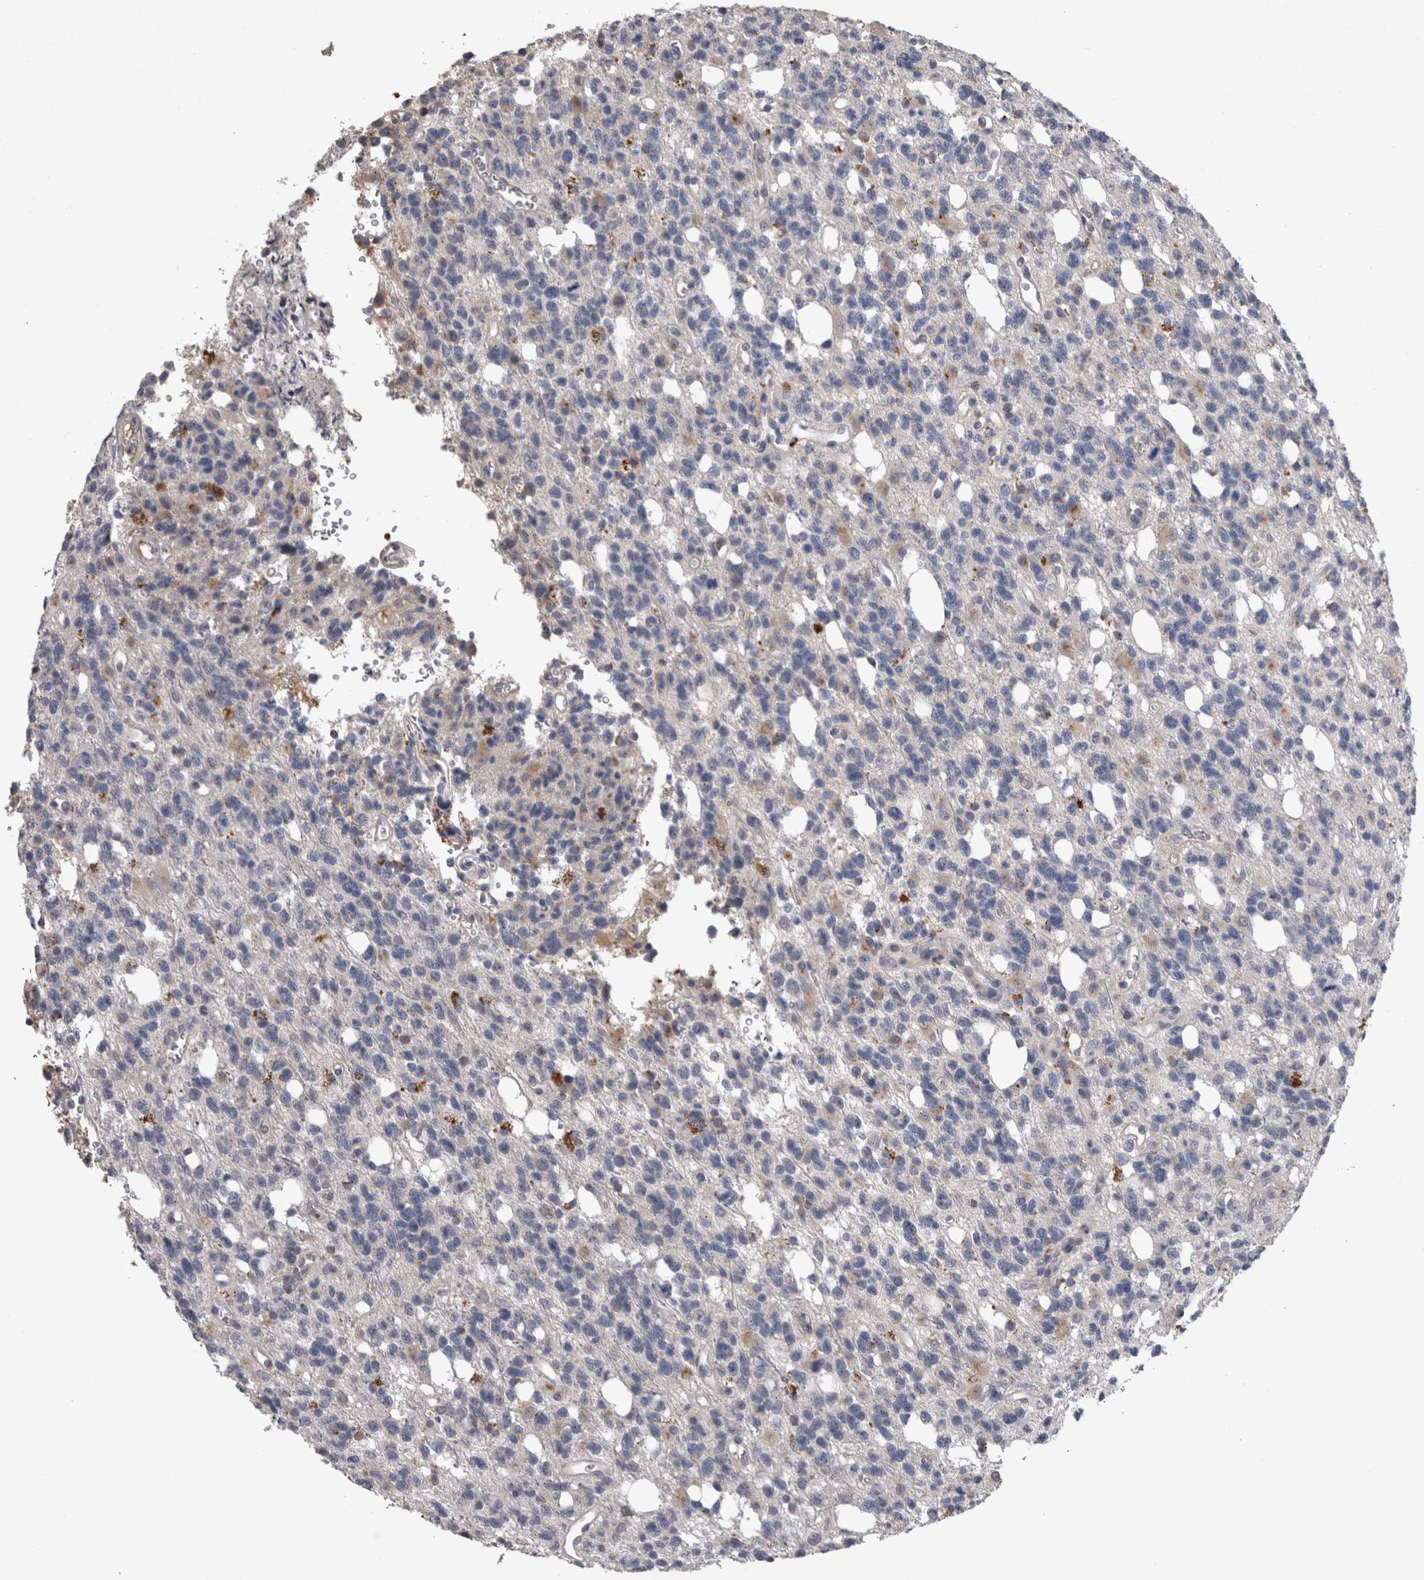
{"staining": {"intensity": "negative", "quantity": "none", "location": "none"}, "tissue": "glioma", "cell_type": "Tumor cells", "image_type": "cancer", "snomed": [{"axis": "morphology", "description": "Glioma, malignant, High grade"}, {"axis": "topography", "description": "Brain"}], "caption": "Immunohistochemistry (IHC) of glioma demonstrates no positivity in tumor cells.", "gene": "STC1", "patient": {"sex": "female", "age": 62}}